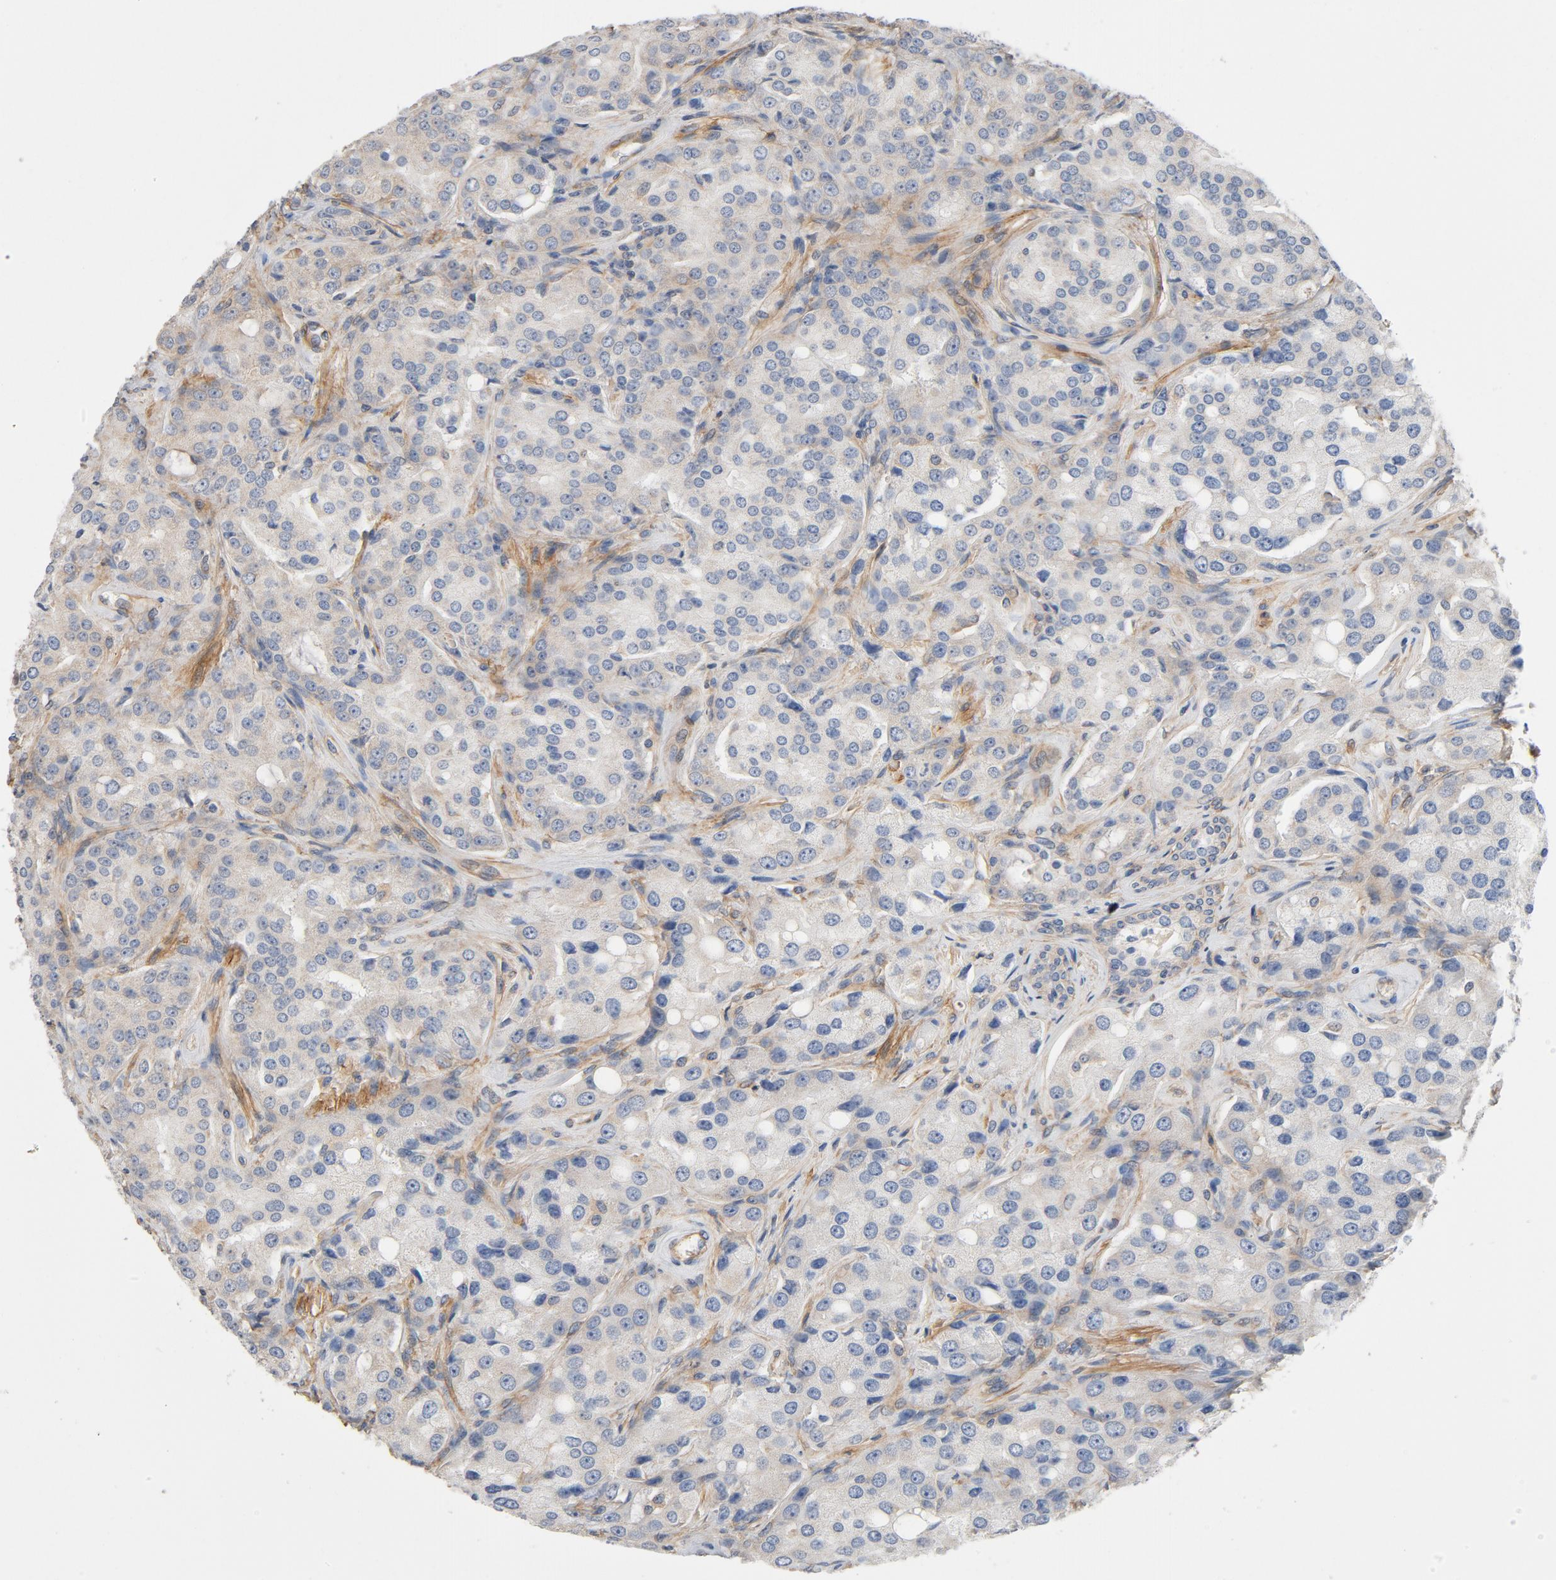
{"staining": {"intensity": "weak", "quantity": "25%-75%", "location": "cytoplasmic/membranous"}, "tissue": "prostate cancer", "cell_type": "Tumor cells", "image_type": "cancer", "snomed": [{"axis": "morphology", "description": "Adenocarcinoma, High grade"}, {"axis": "topography", "description": "Prostate"}], "caption": "A low amount of weak cytoplasmic/membranous positivity is identified in about 25%-75% of tumor cells in prostate cancer tissue. Nuclei are stained in blue.", "gene": "ILK", "patient": {"sex": "male", "age": 72}}